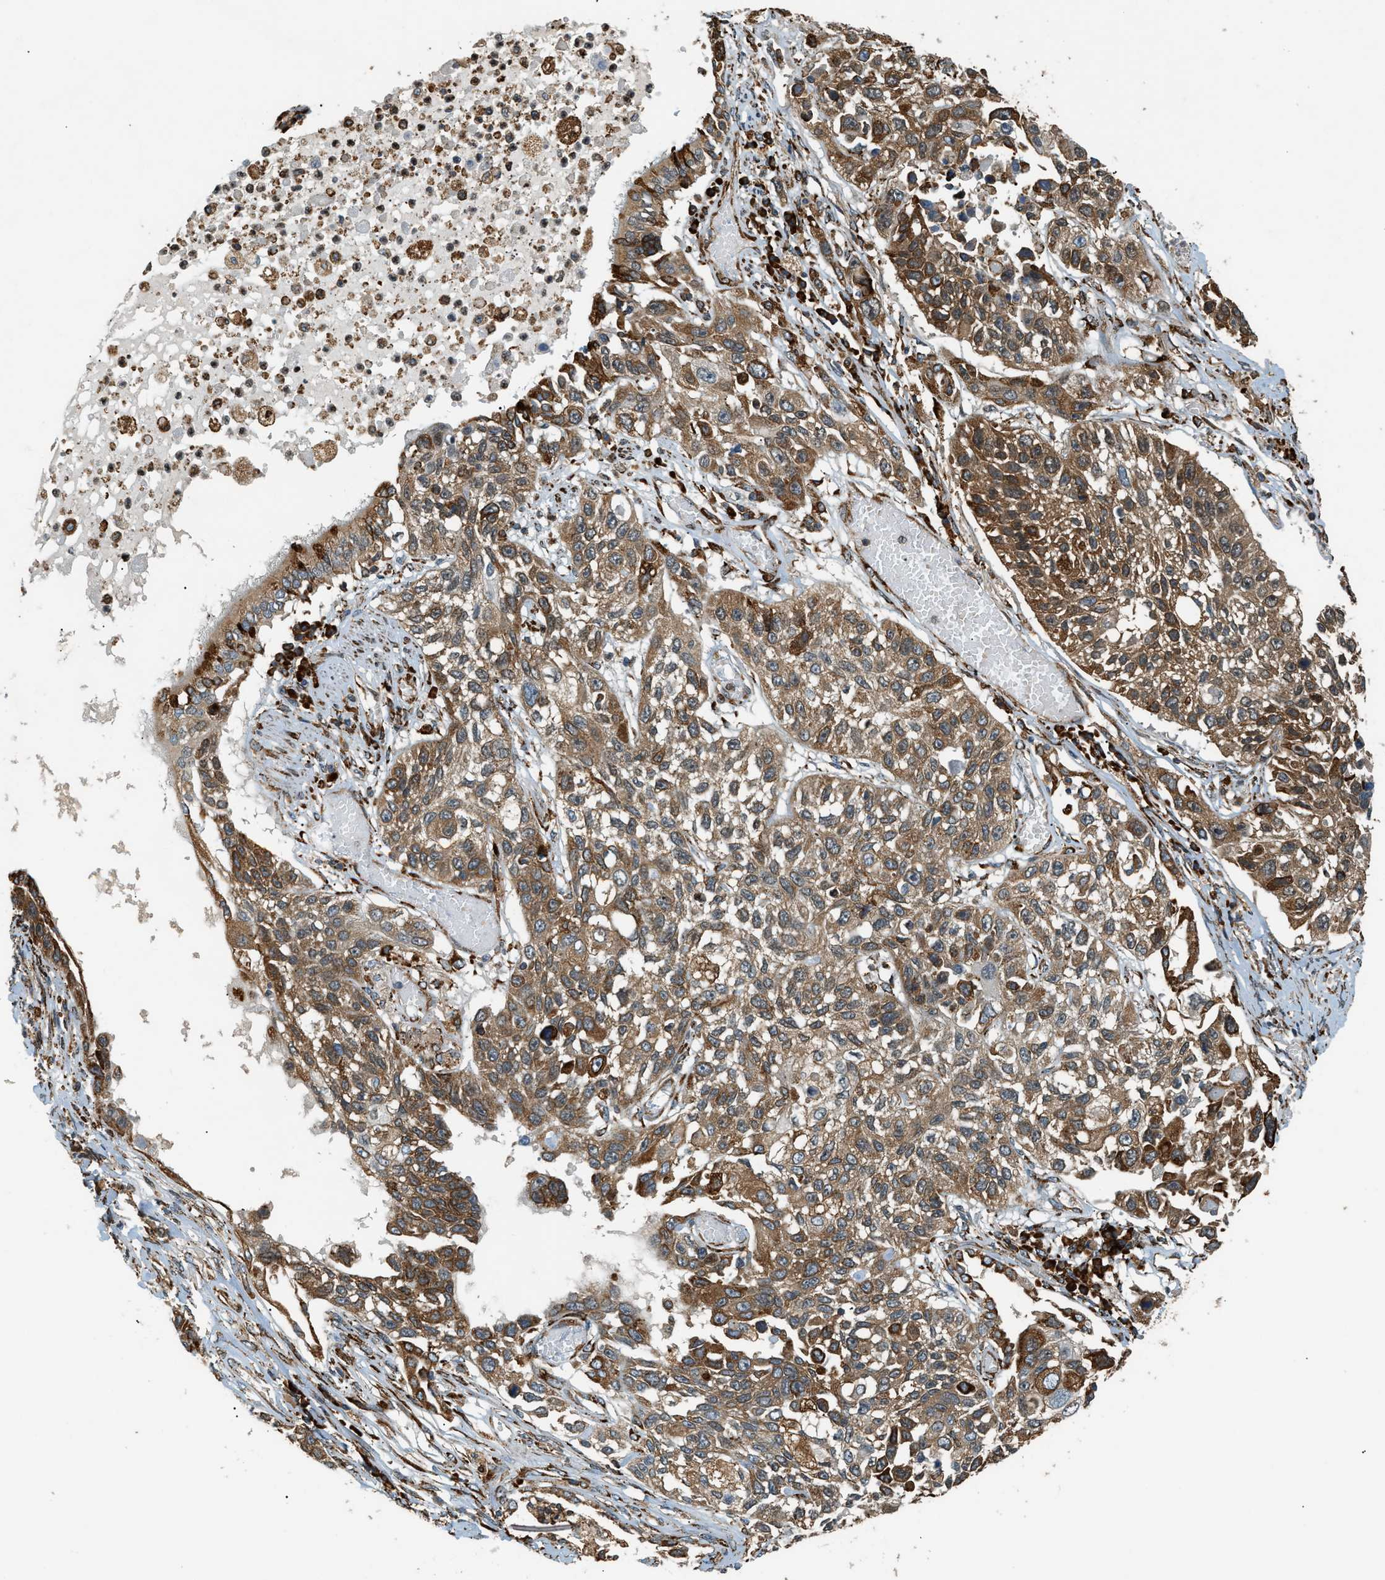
{"staining": {"intensity": "moderate", "quantity": ">75%", "location": "cytoplasmic/membranous"}, "tissue": "lung cancer", "cell_type": "Tumor cells", "image_type": "cancer", "snomed": [{"axis": "morphology", "description": "Squamous cell carcinoma, NOS"}, {"axis": "topography", "description": "Lung"}], "caption": "About >75% of tumor cells in human lung squamous cell carcinoma display moderate cytoplasmic/membranous protein positivity as visualized by brown immunohistochemical staining.", "gene": "SEMA4D", "patient": {"sex": "male", "age": 71}}